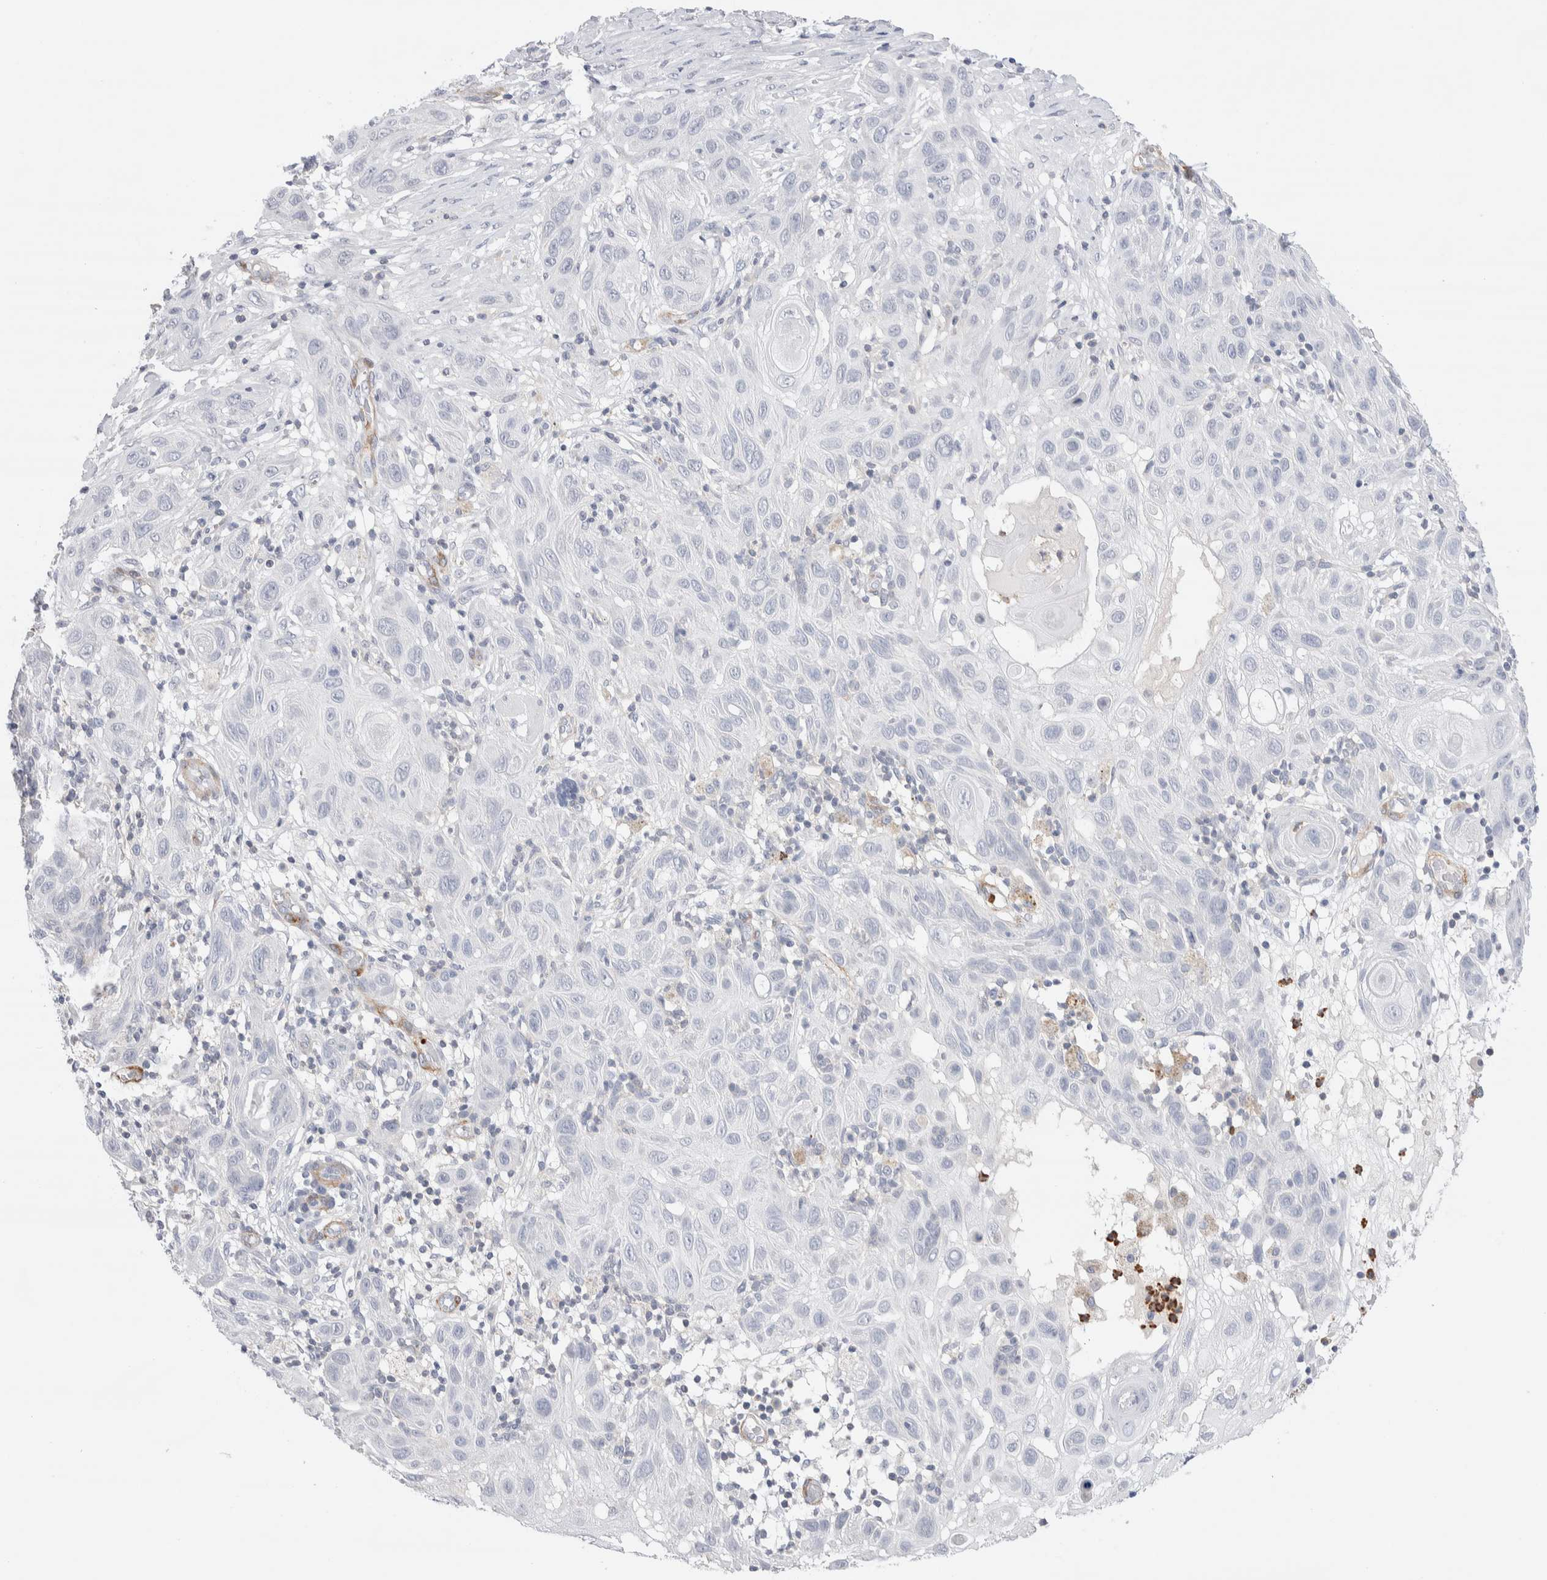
{"staining": {"intensity": "negative", "quantity": "none", "location": "none"}, "tissue": "skin cancer", "cell_type": "Tumor cells", "image_type": "cancer", "snomed": [{"axis": "morphology", "description": "Squamous cell carcinoma, NOS"}, {"axis": "topography", "description": "Skin"}], "caption": "Human skin cancer (squamous cell carcinoma) stained for a protein using immunohistochemistry demonstrates no expression in tumor cells.", "gene": "SEPTIN4", "patient": {"sex": "female", "age": 96}}